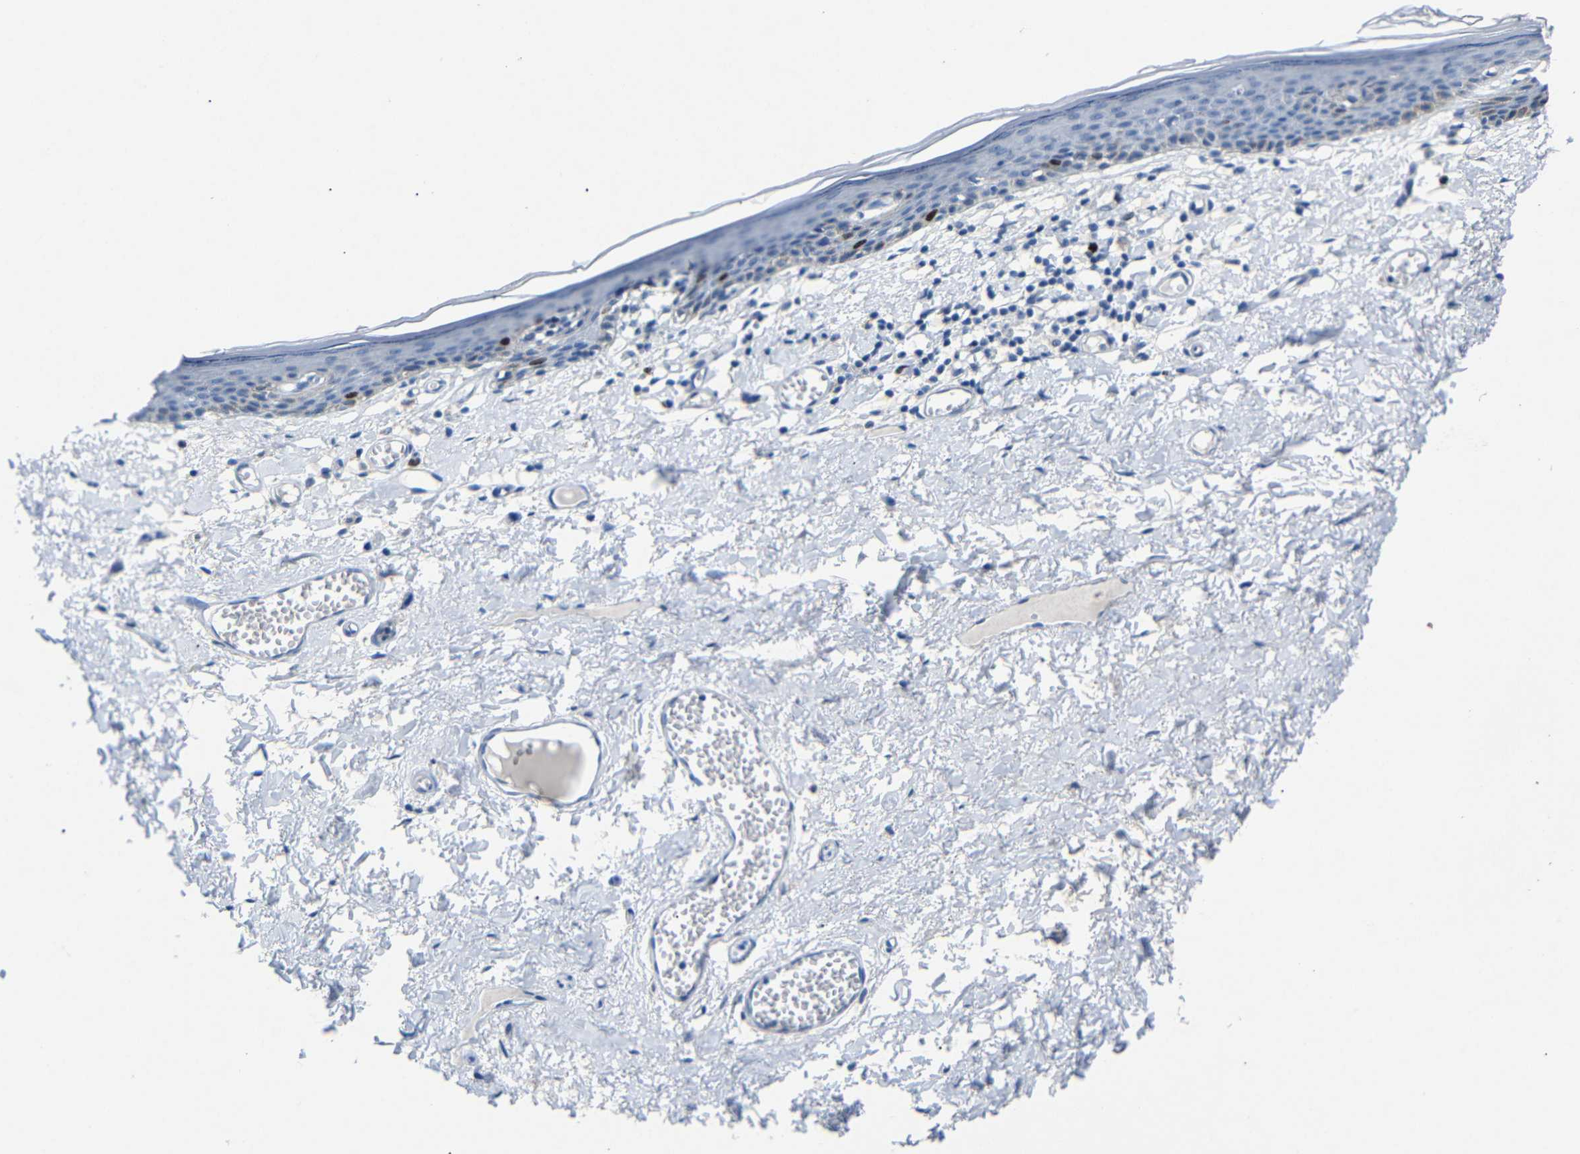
{"staining": {"intensity": "strong", "quantity": "<25%", "location": "nuclear"}, "tissue": "skin", "cell_type": "Epidermal cells", "image_type": "normal", "snomed": [{"axis": "morphology", "description": "Normal tissue, NOS"}, {"axis": "topography", "description": "Vulva"}], "caption": "High-power microscopy captured an immunohistochemistry (IHC) image of unremarkable skin, revealing strong nuclear staining in approximately <25% of epidermal cells. (Brightfield microscopy of DAB IHC at high magnification).", "gene": "INCENP", "patient": {"sex": "female", "age": 54}}